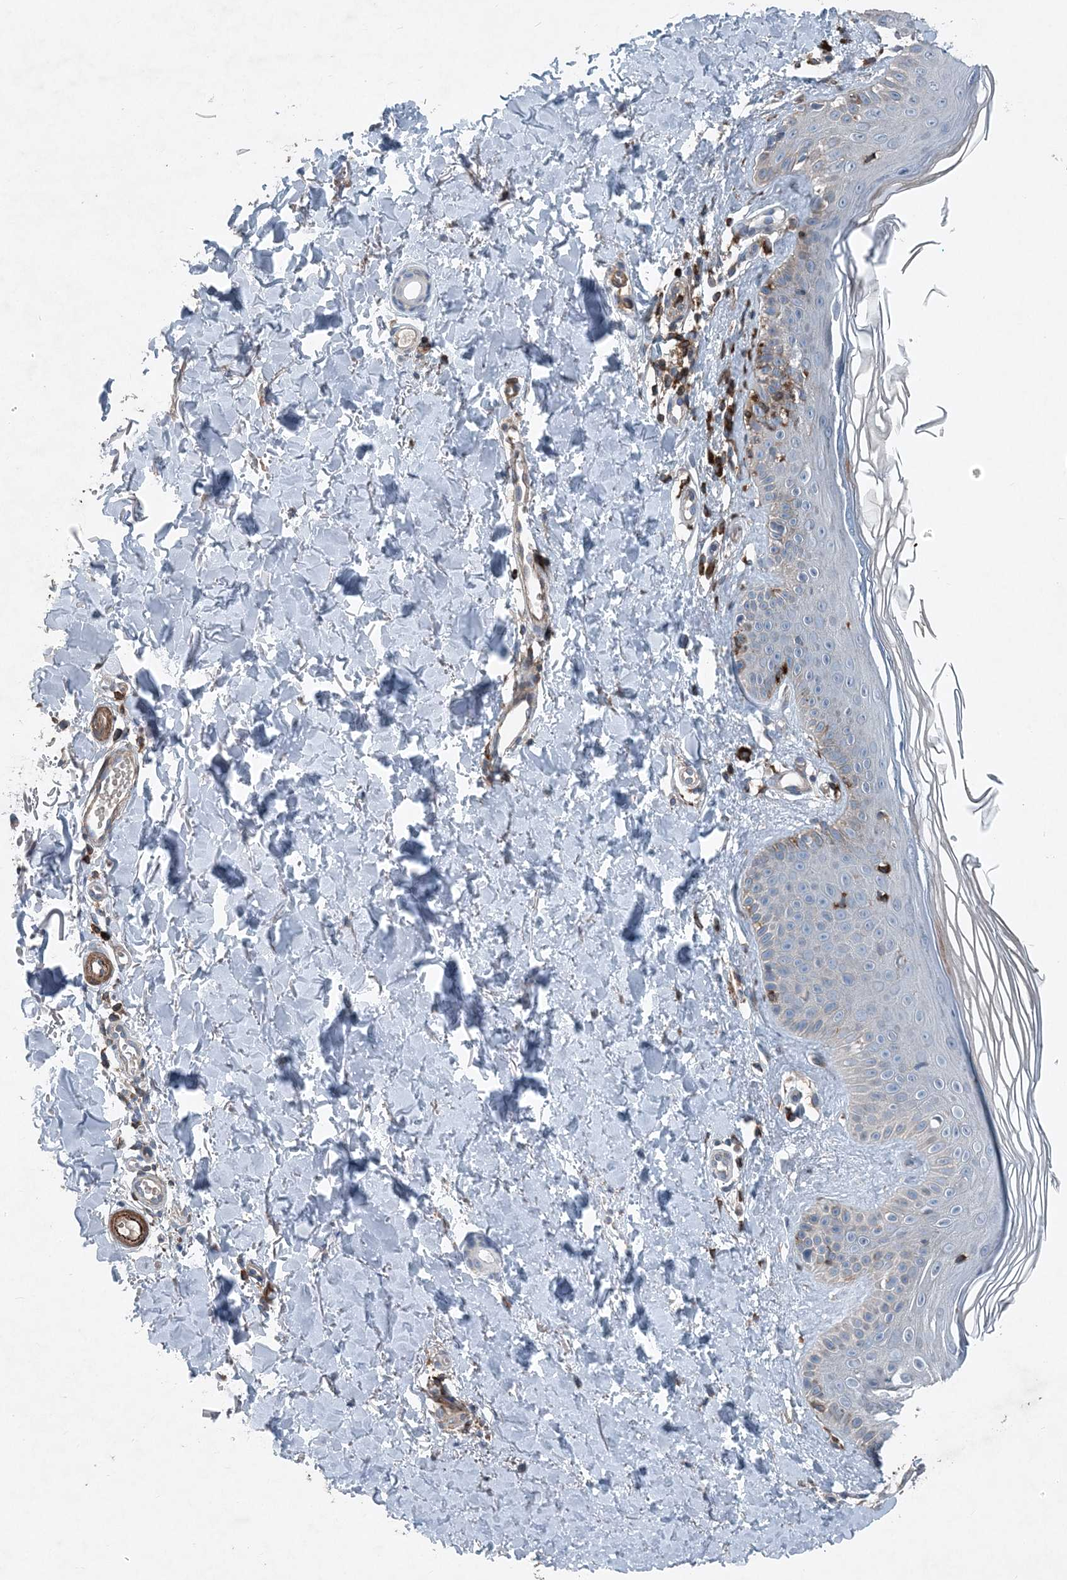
{"staining": {"intensity": "moderate", "quantity": "25%-75%", "location": "cytoplasmic/membranous"}, "tissue": "skin", "cell_type": "Fibroblasts", "image_type": "normal", "snomed": [{"axis": "morphology", "description": "Normal tissue, NOS"}, {"axis": "topography", "description": "Skin"}], "caption": "Protein expression analysis of benign human skin reveals moderate cytoplasmic/membranous staining in approximately 25%-75% of fibroblasts. (DAB = brown stain, brightfield microscopy at high magnification).", "gene": "DGUOK", "patient": {"sex": "male", "age": 52}}